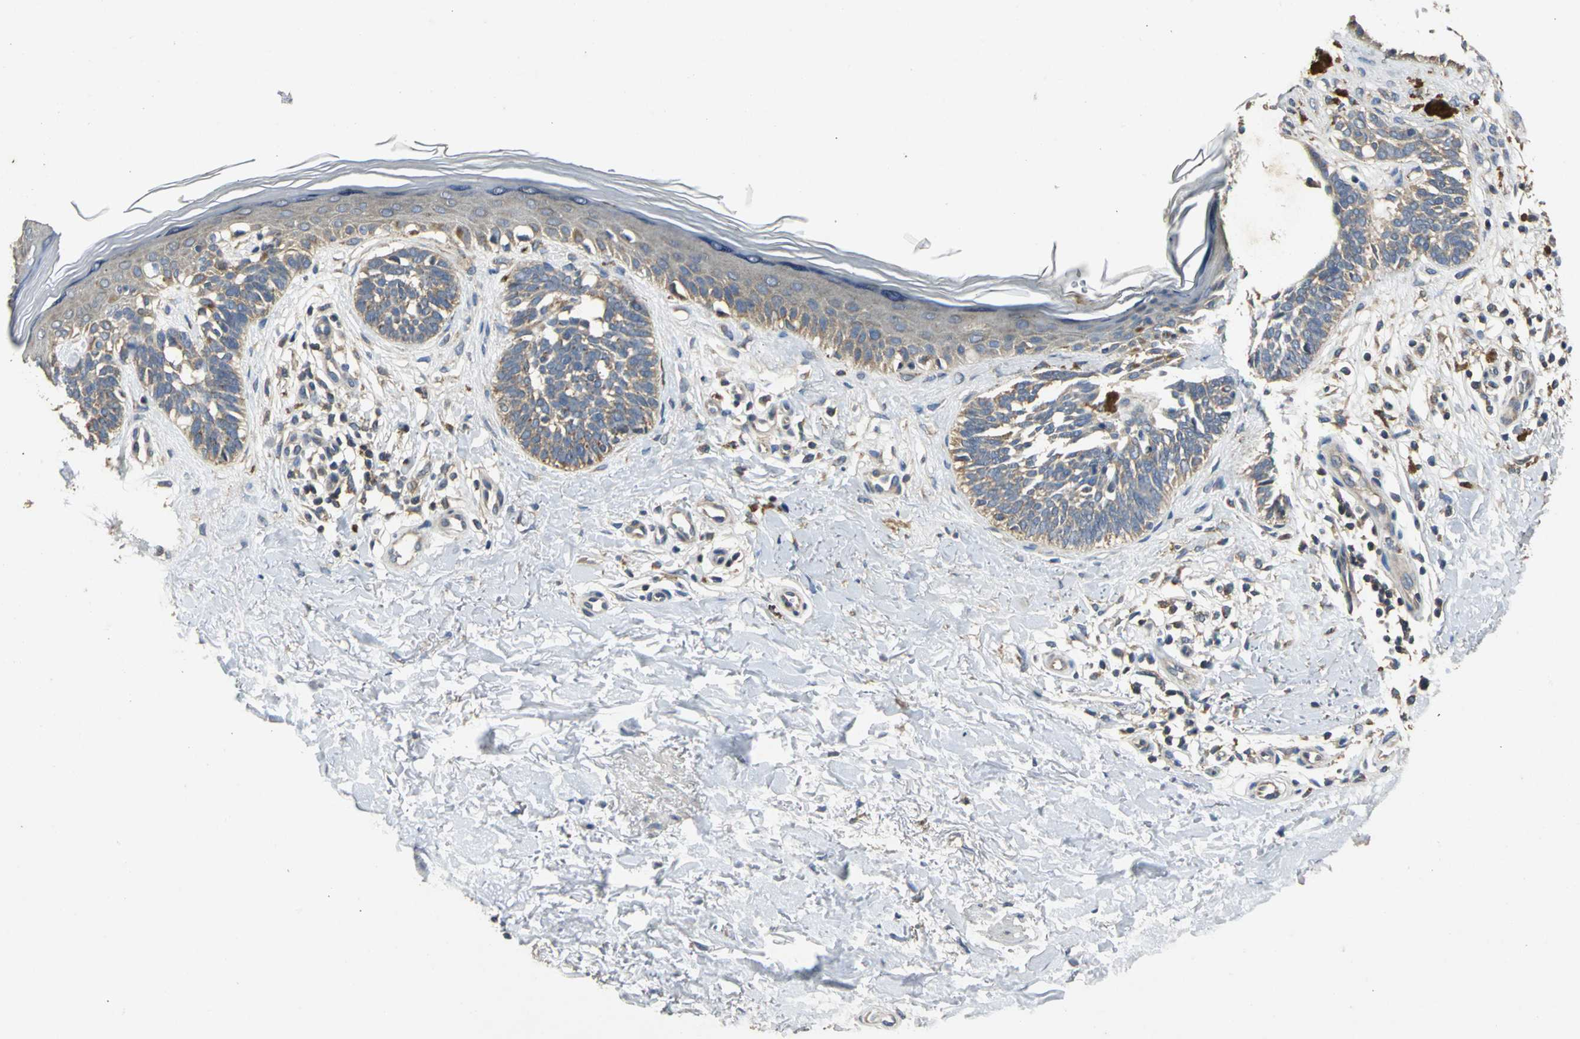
{"staining": {"intensity": "moderate", "quantity": ">75%", "location": "cytoplasmic/membranous"}, "tissue": "skin cancer", "cell_type": "Tumor cells", "image_type": "cancer", "snomed": [{"axis": "morphology", "description": "Normal tissue, NOS"}, {"axis": "morphology", "description": "Basal cell carcinoma"}, {"axis": "topography", "description": "Skin"}], "caption": "DAB immunohistochemical staining of skin basal cell carcinoma demonstrates moderate cytoplasmic/membranous protein staining in approximately >75% of tumor cells. (DAB = brown stain, brightfield microscopy at high magnification).", "gene": "IRF3", "patient": {"sex": "female", "age": 58}}